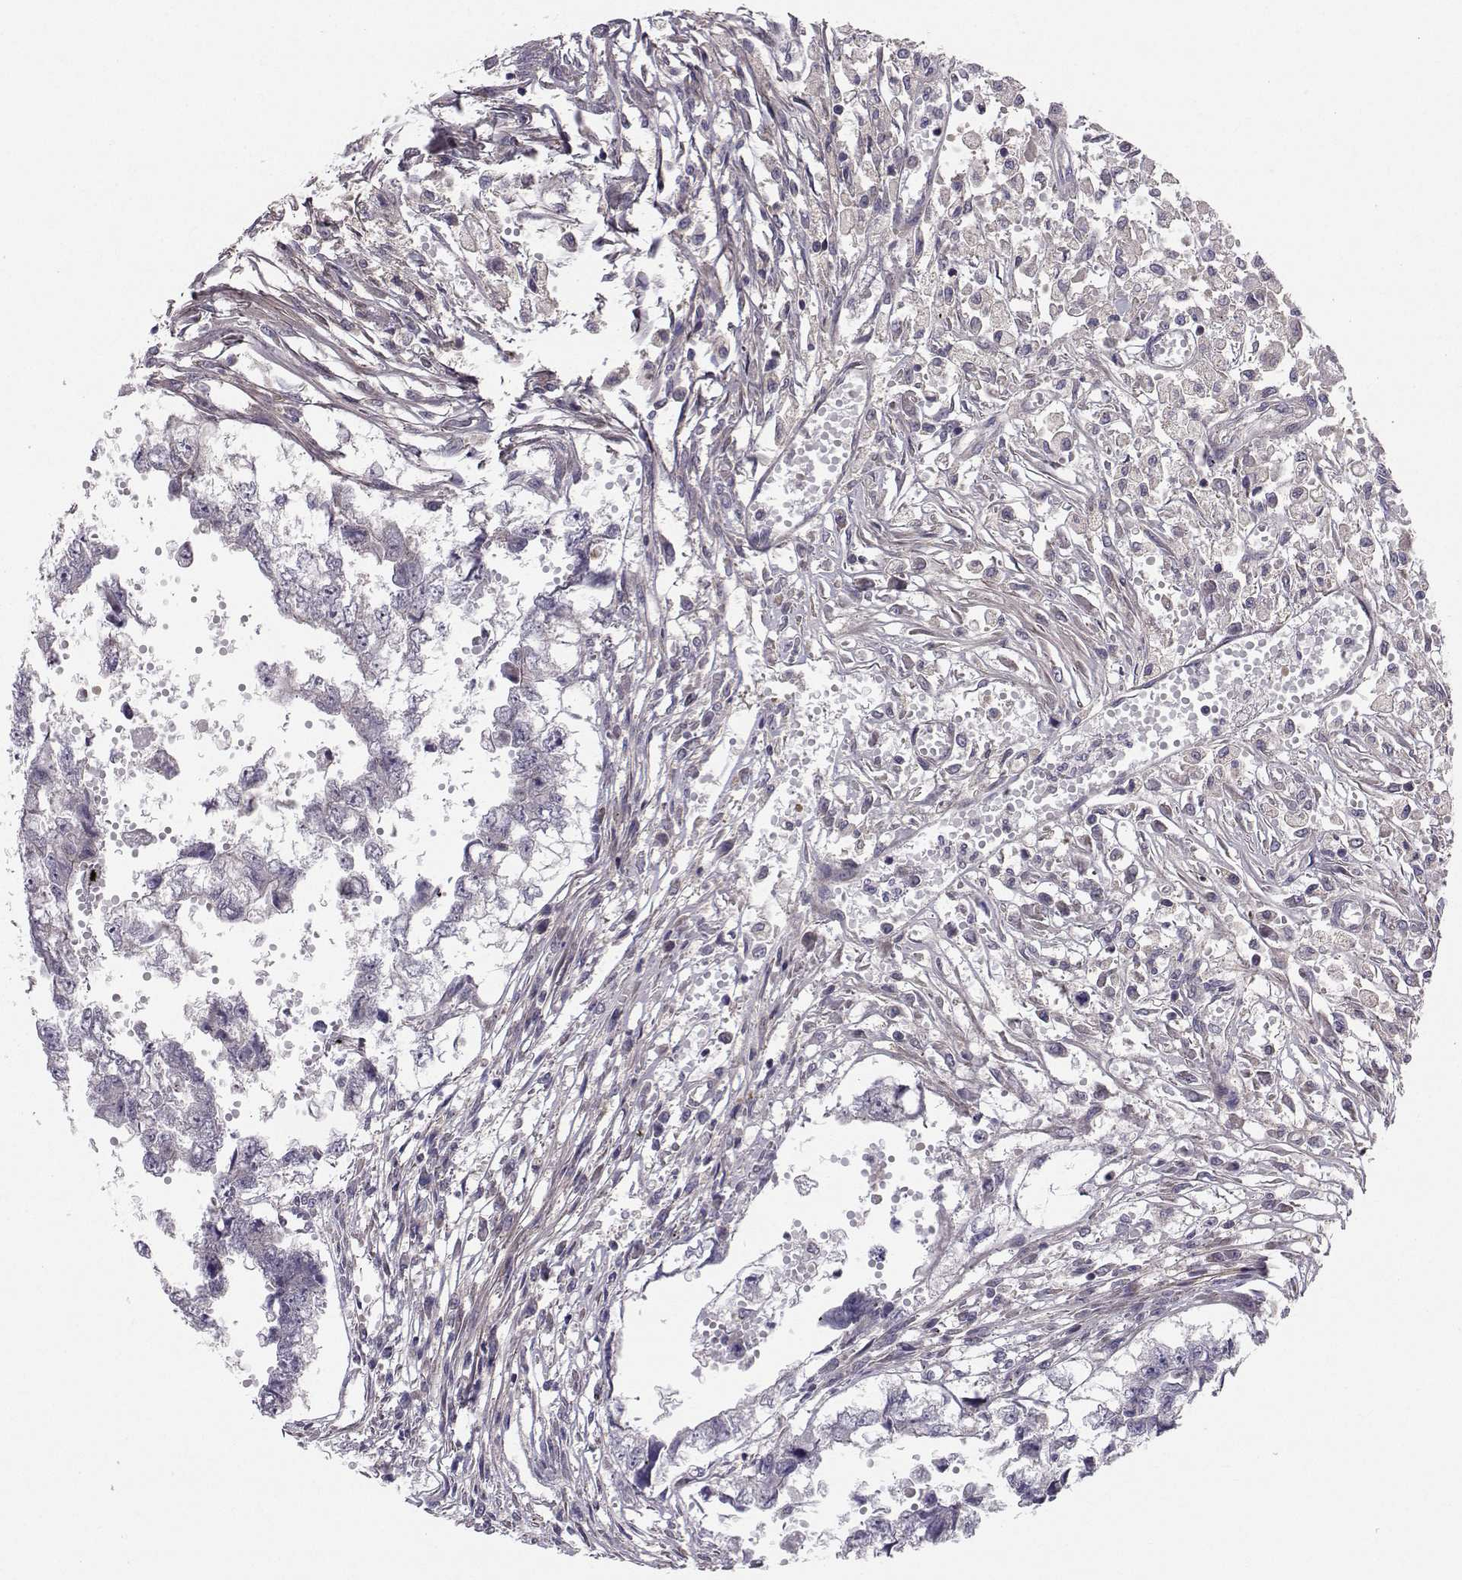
{"staining": {"intensity": "negative", "quantity": "none", "location": "none"}, "tissue": "testis cancer", "cell_type": "Tumor cells", "image_type": "cancer", "snomed": [{"axis": "morphology", "description": "Carcinoma, Embryonal, NOS"}, {"axis": "morphology", "description": "Teratoma, malignant, NOS"}, {"axis": "topography", "description": "Testis"}], "caption": "Tumor cells show no significant positivity in embryonal carcinoma (testis).", "gene": "PEX5L", "patient": {"sex": "male", "age": 44}}